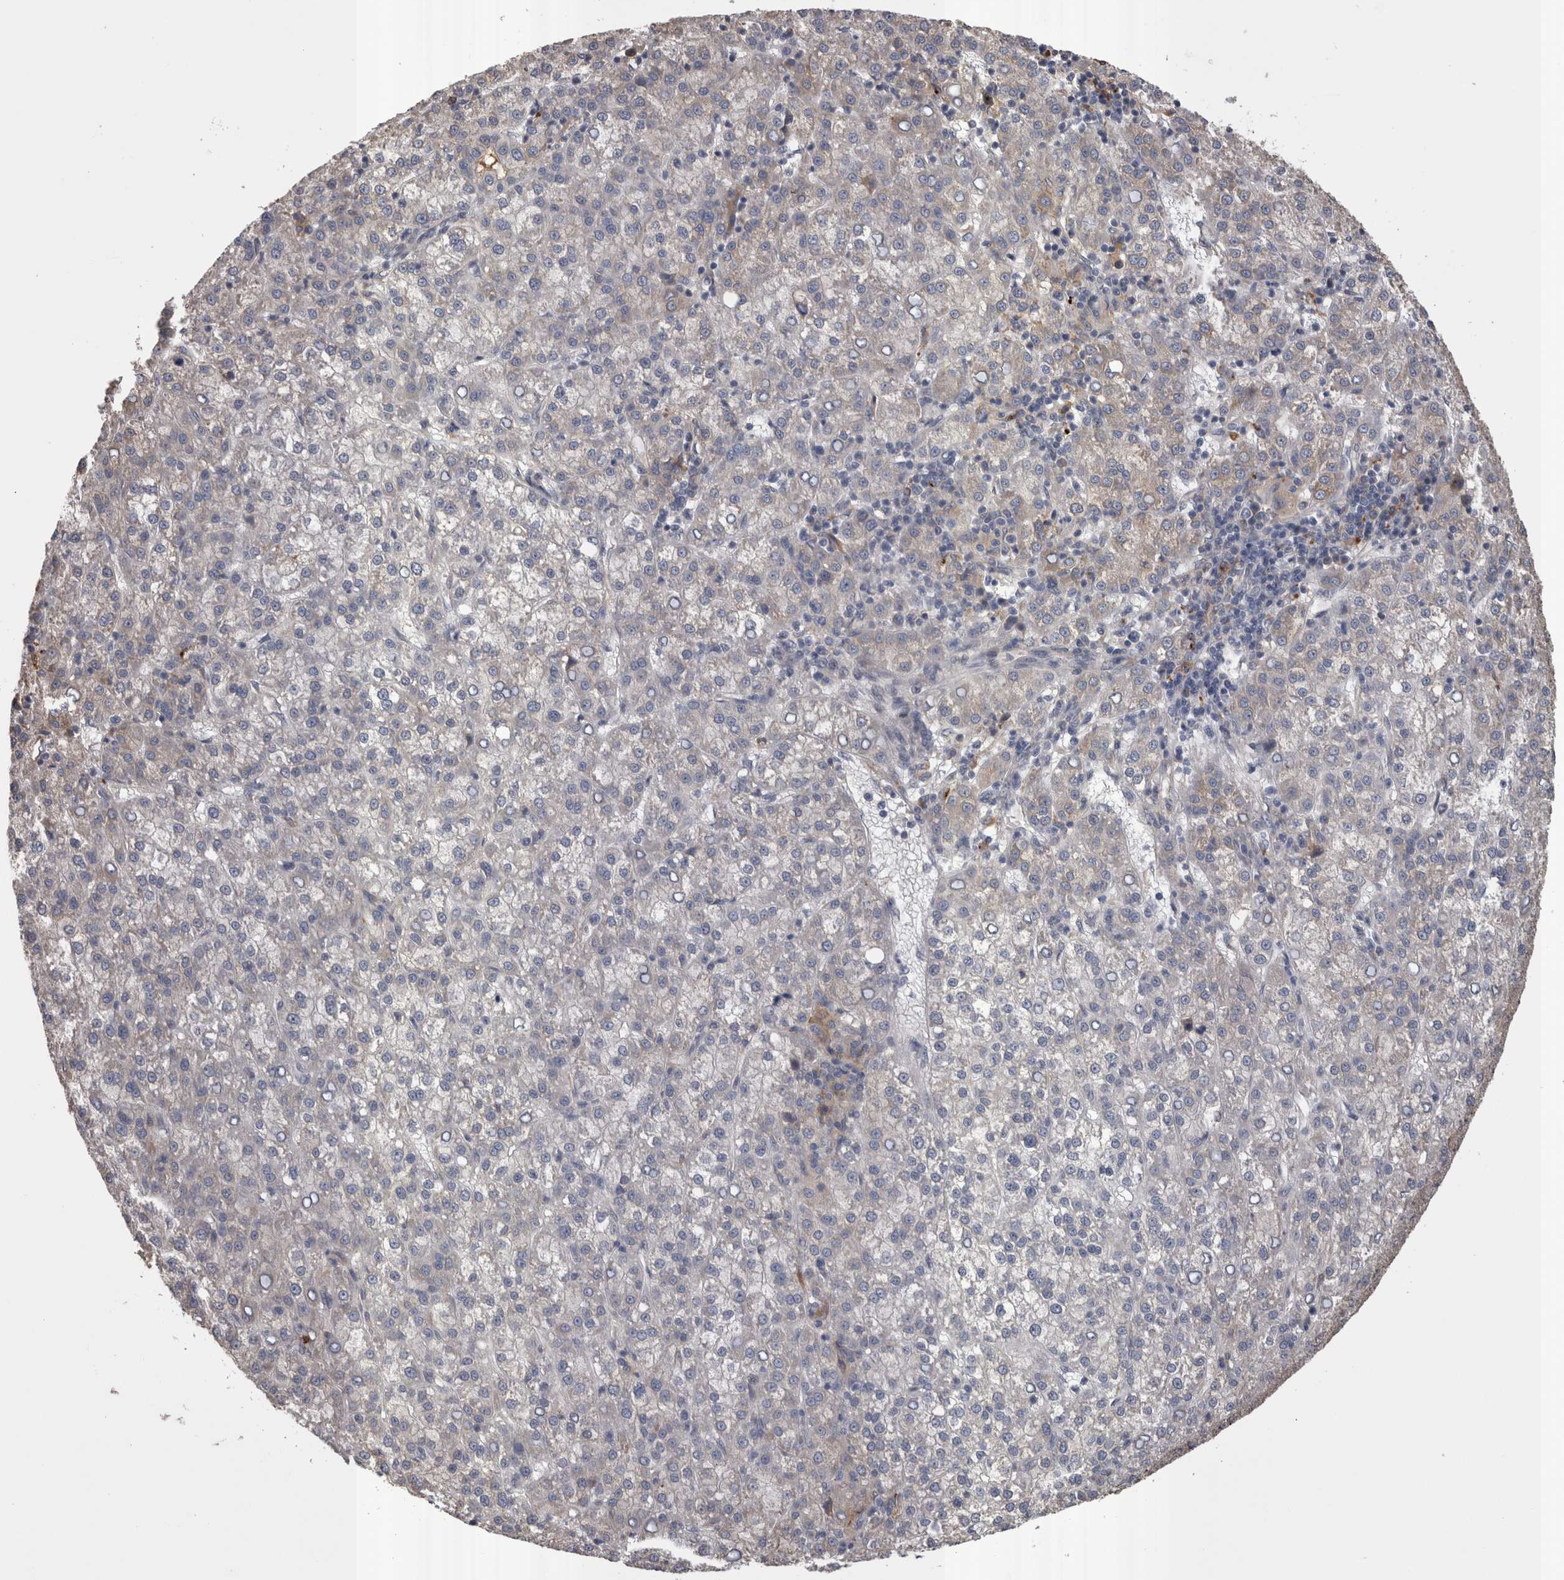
{"staining": {"intensity": "negative", "quantity": "none", "location": "none"}, "tissue": "liver cancer", "cell_type": "Tumor cells", "image_type": "cancer", "snomed": [{"axis": "morphology", "description": "Carcinoma, Hepatocellular, NOS"}, {"axis": "topography", "description": "Liver"}], "caption": "Immunohistochemistry of liver cancer shows no expression in tumor cells.", "gene": "STC1", "patient": {"sex": "female", "age": 58}}